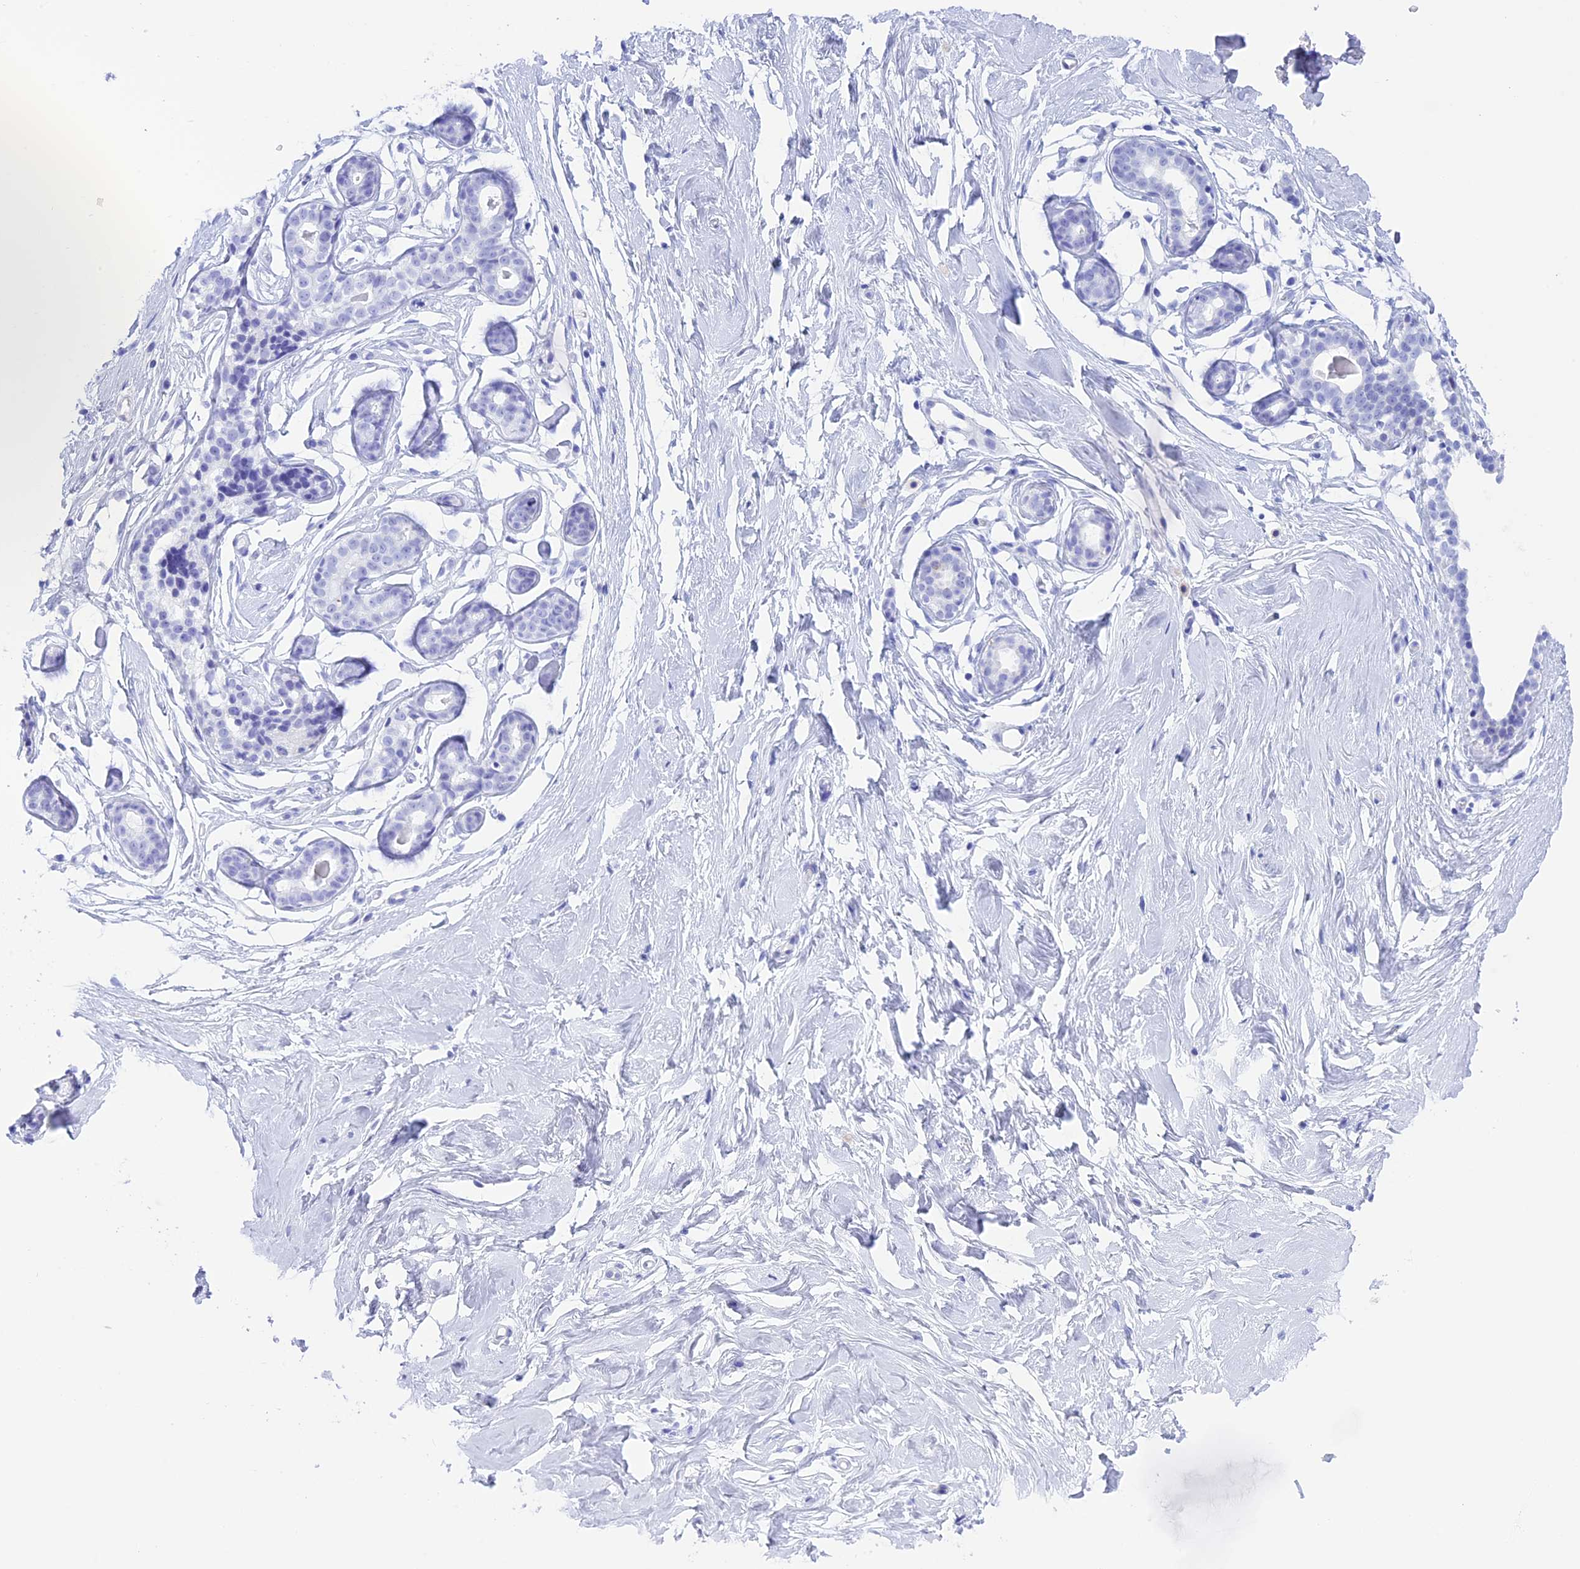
{"staining": {"intensity": "negative", "quantity": "none", "location": "none"}, "tissue": "breast", "cell_type": "Adipocytes", "image_type": "normal", "snomed": [{"axis": "morphology", "description": "Normal tissue, NOS"}, {"axis": "morphology", "description": "Adenoma, NOS"}, {"axis": "topography", "description": "Breast"}], "caption": "An IHC photomicrograph of unremarkable breast is shown. There is no staining in adipocytes of breast. Brightfield microscopy of immunohistochemistry stained with DAB (3,3'-diaminobenzidine) (brown) and hematoxylin (blue), captured at high magnification.", "gene": "BRI3", "patient": {"sex": "female", "age": 23}}